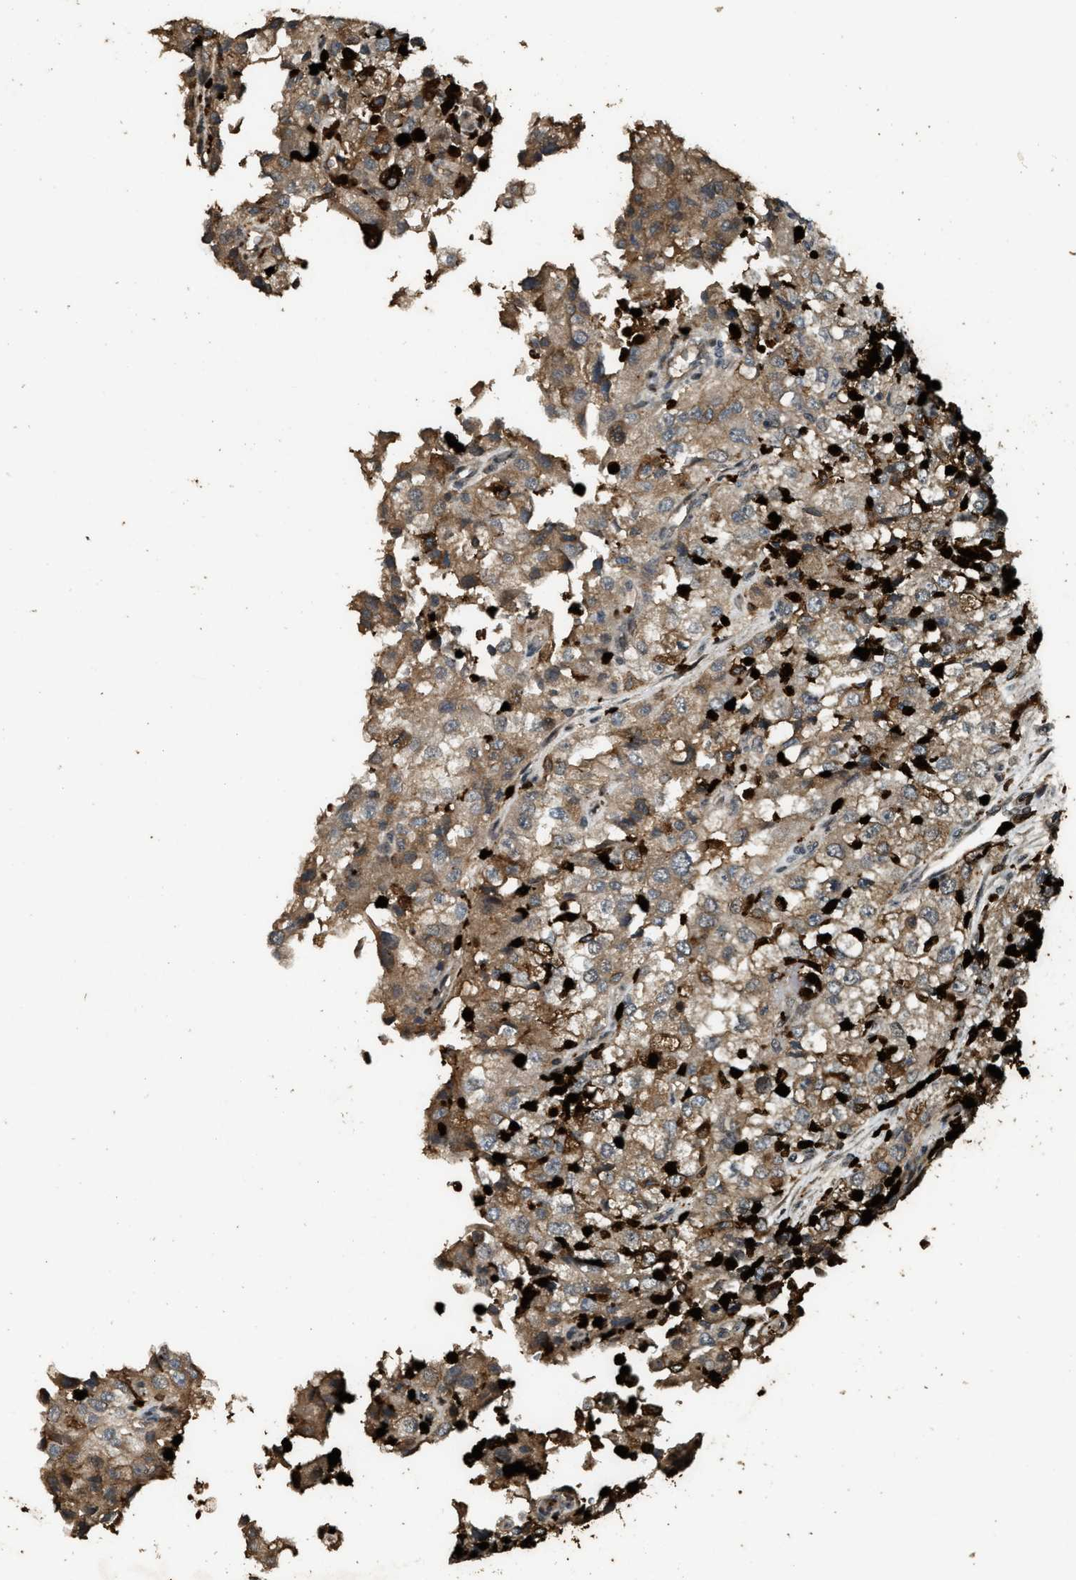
{"staining": {"intensity": "weak", "quantity": ">75%", "location": "cytoplasmic/membranous"}, "tissue": "renal cancer", "cell_type": "Tumor cells", "image_type": "cancer", "snomed": [{"axis": "morphology", "description": "Adenocarcinoma, NOS"}, {"axis": "topography", "description": "Kidney"}], "caption": "Brown immunohistochemical staining in human renal cancer displays weak cytoplasmic/membranous expression in approximately >75% of tumor cells. (brown staining indicates protein expression, while blue staining denotes nuclei).", "gene": "RNF141", "patient": {"sex": "female", "age": 54}}